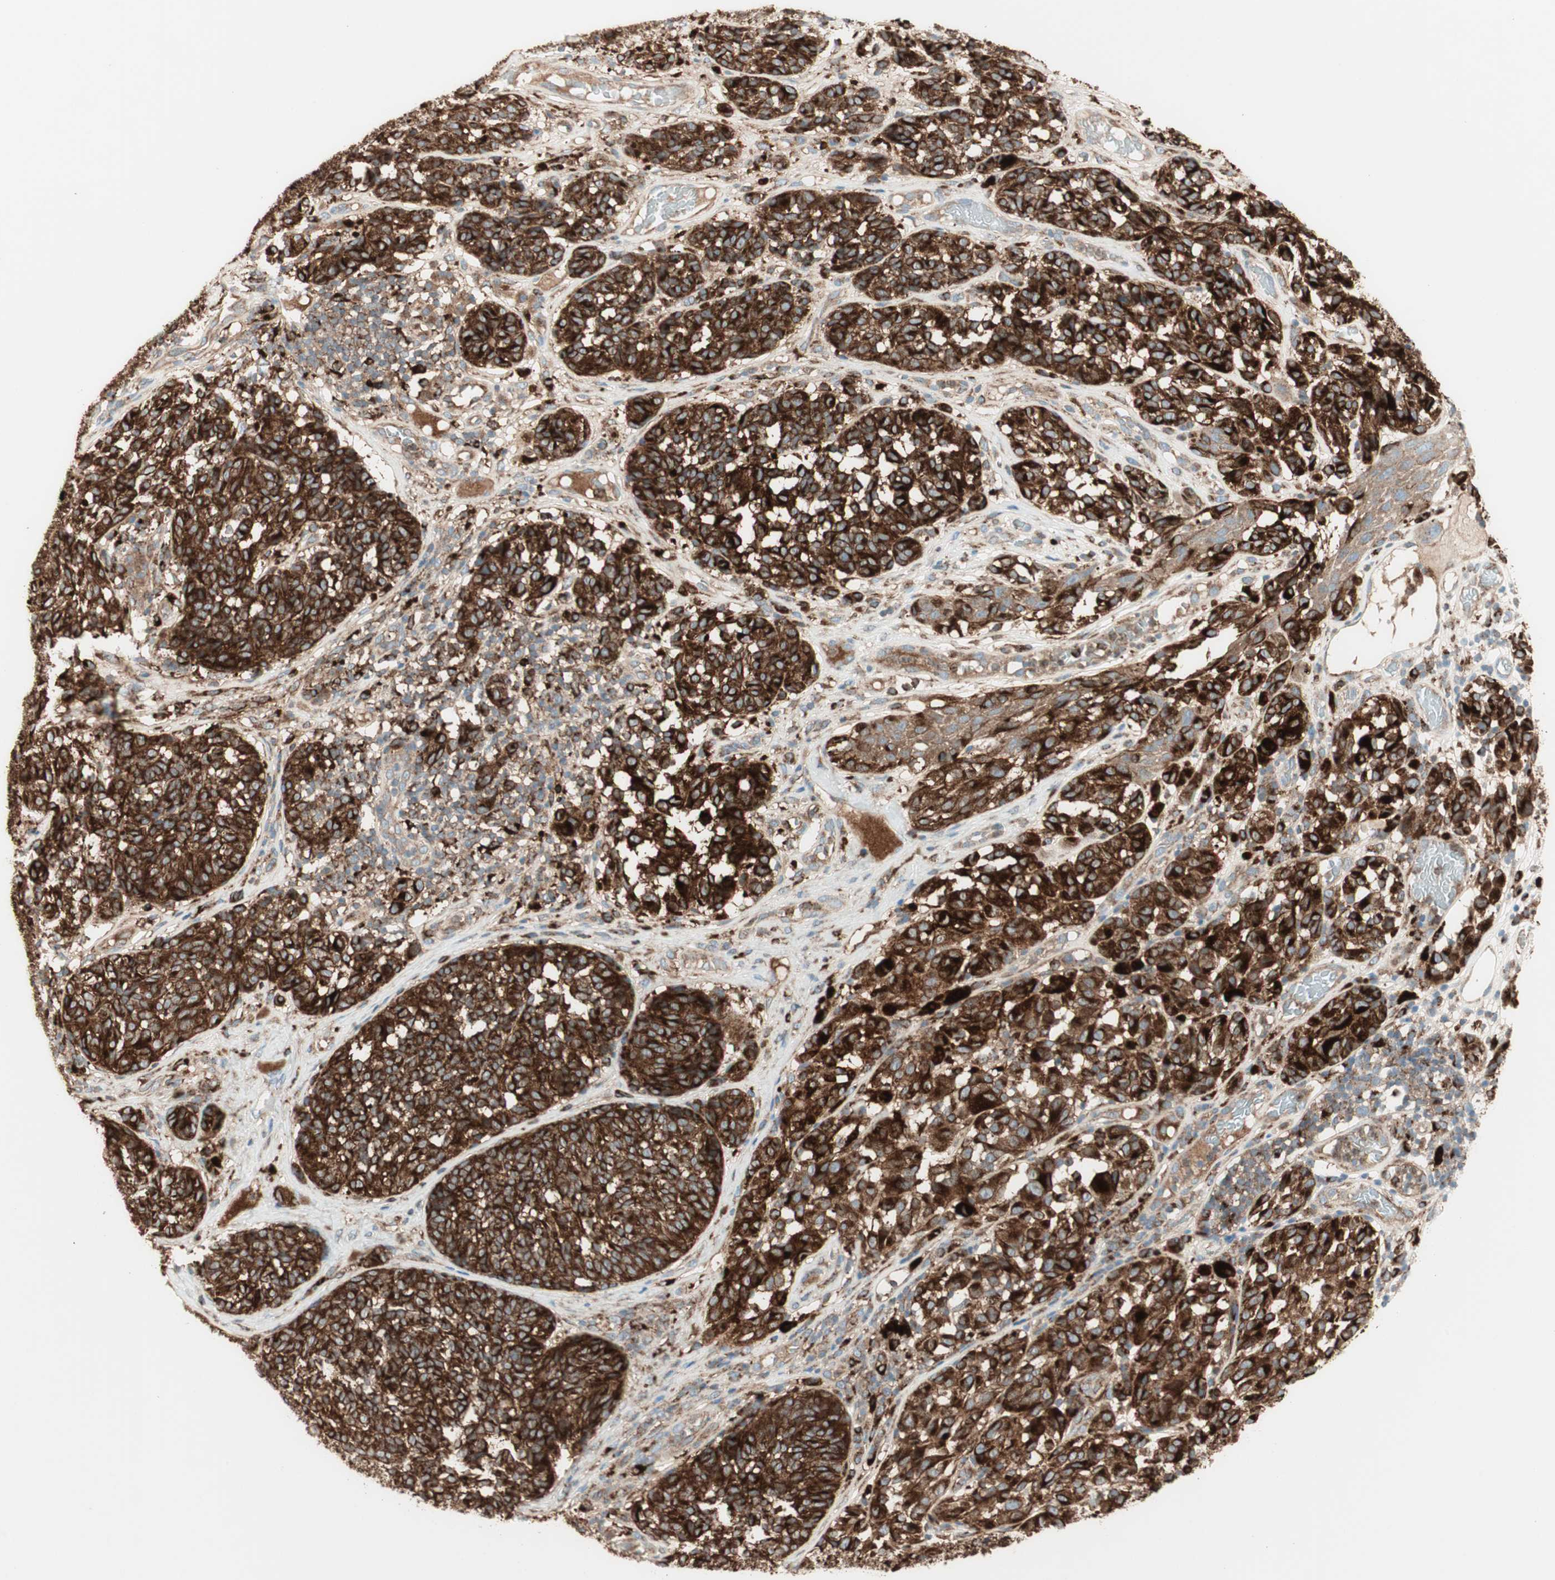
{"staining": {"intensity": "strong", "quantity": "25%-75%", "location": "cytoplasmic/membranous"}, "tissue": "melanoma", "cell_type": "Tumor cells", "image_type": "cancer", "snomed": [{"axis": "morphology", "description": "Malignant melanoma, NOS"}, {"axis": "topography", "description": "Skin"}], "caption": "Immunohistochemistry (IHC) image of human malignant melanoma stained for a protein (brown), which shows high levels of strong cytoplasmic/membranous positivity in approximately 25%-75% of tumor cells.", "gene": "ATP6V1G1", "patient": {"sex": "female", "age": 46}}